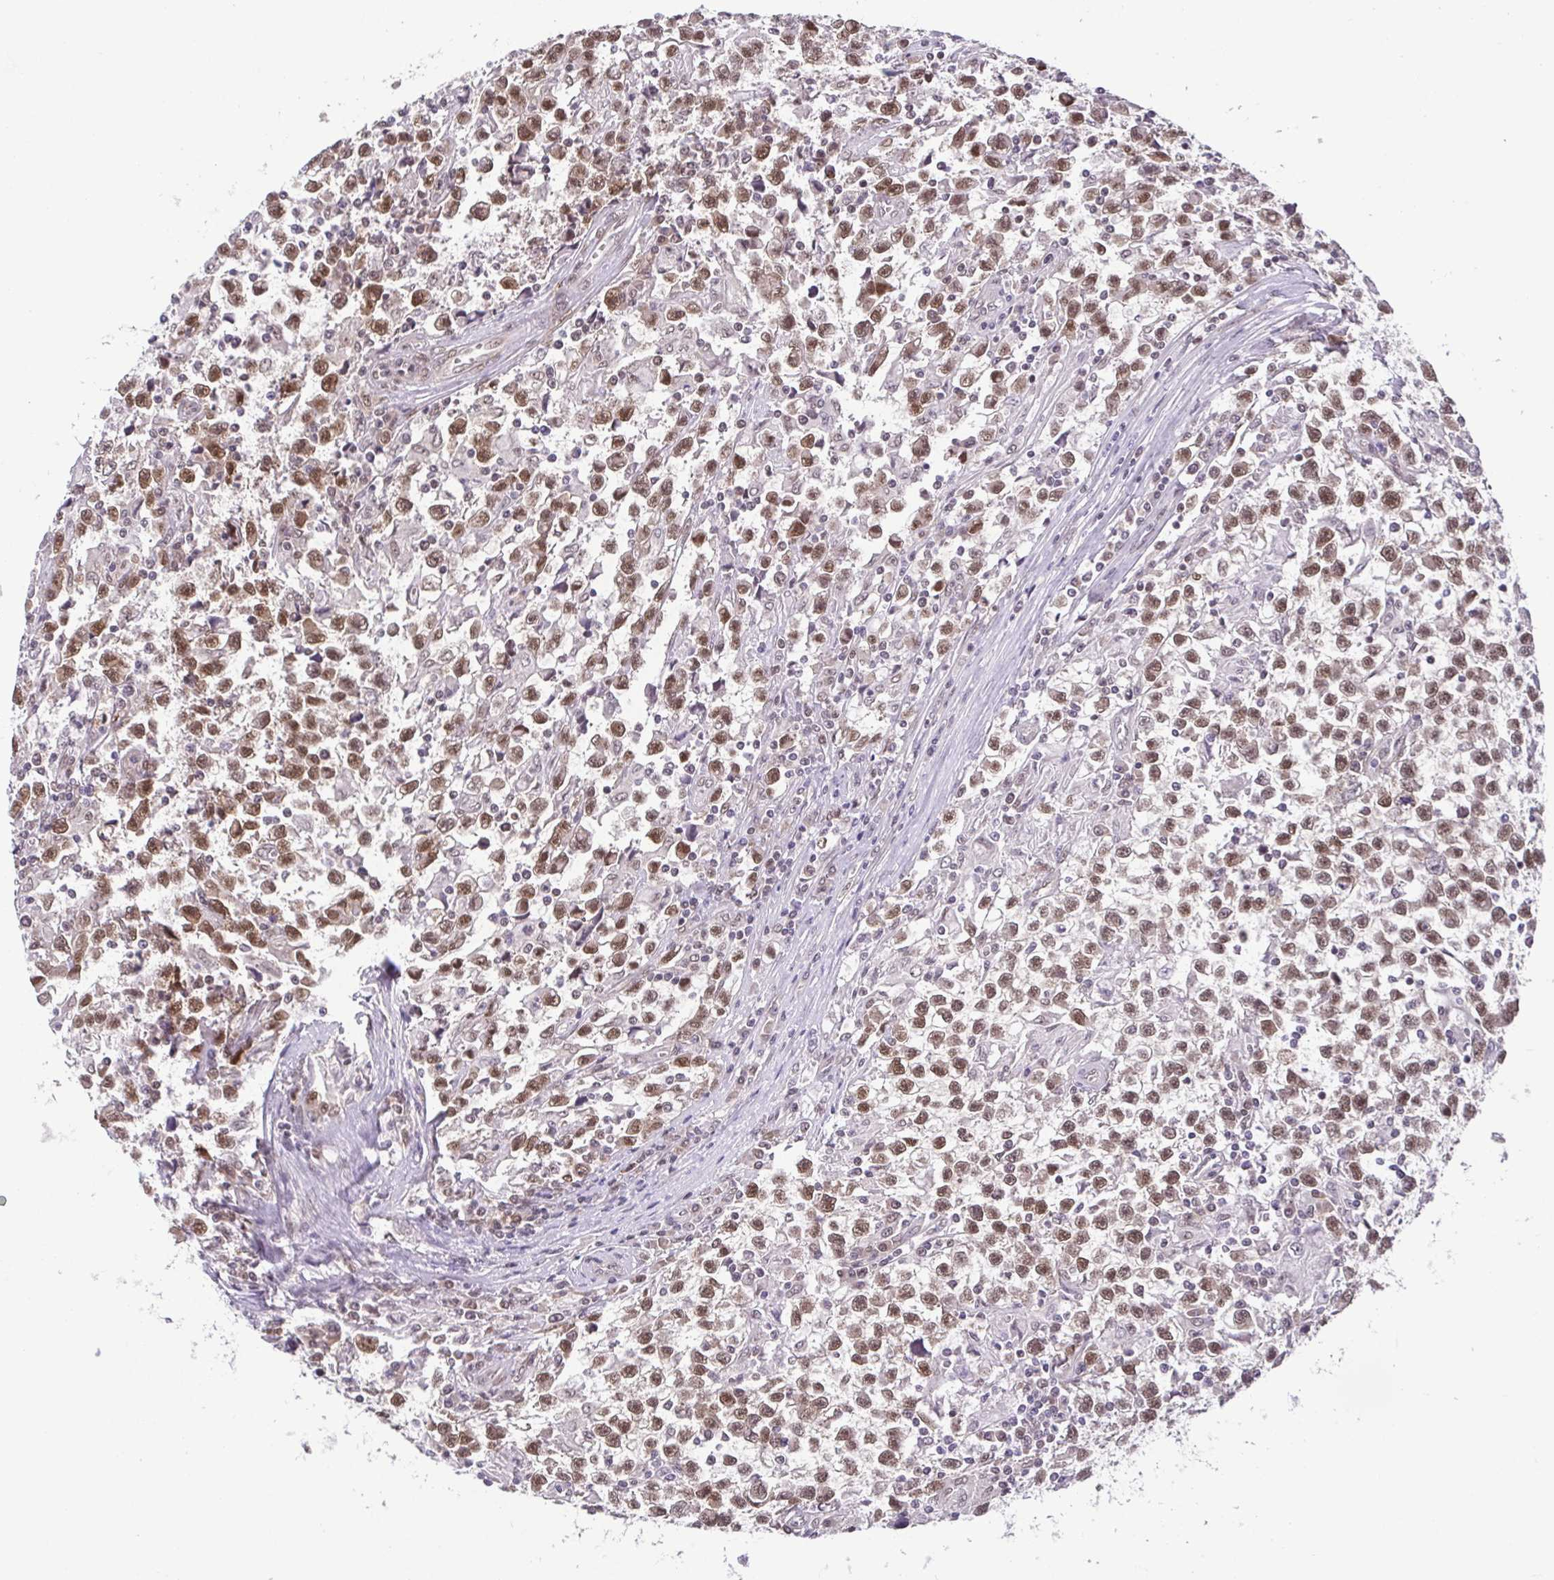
{"staining": {"intensity": "moderate", "quantity": ">75%", "location": "nuclear"}, "tissue": "testis cancer", "cell_type": "Tumor cells", "image_type": "cancer", "snomed": [{"axis": "morphology", "description": "Seminoma, NOS"}, {"axis": "topography", "description": "Testis"}], "caption": "Approximately >75% of tumor cells in human seminoma (testis) display moderate nuclear protein staining as visualized by brown immunohistochemical staining.", "gene": "RBM3", "patient": {"sex": "male", "age": 31}}